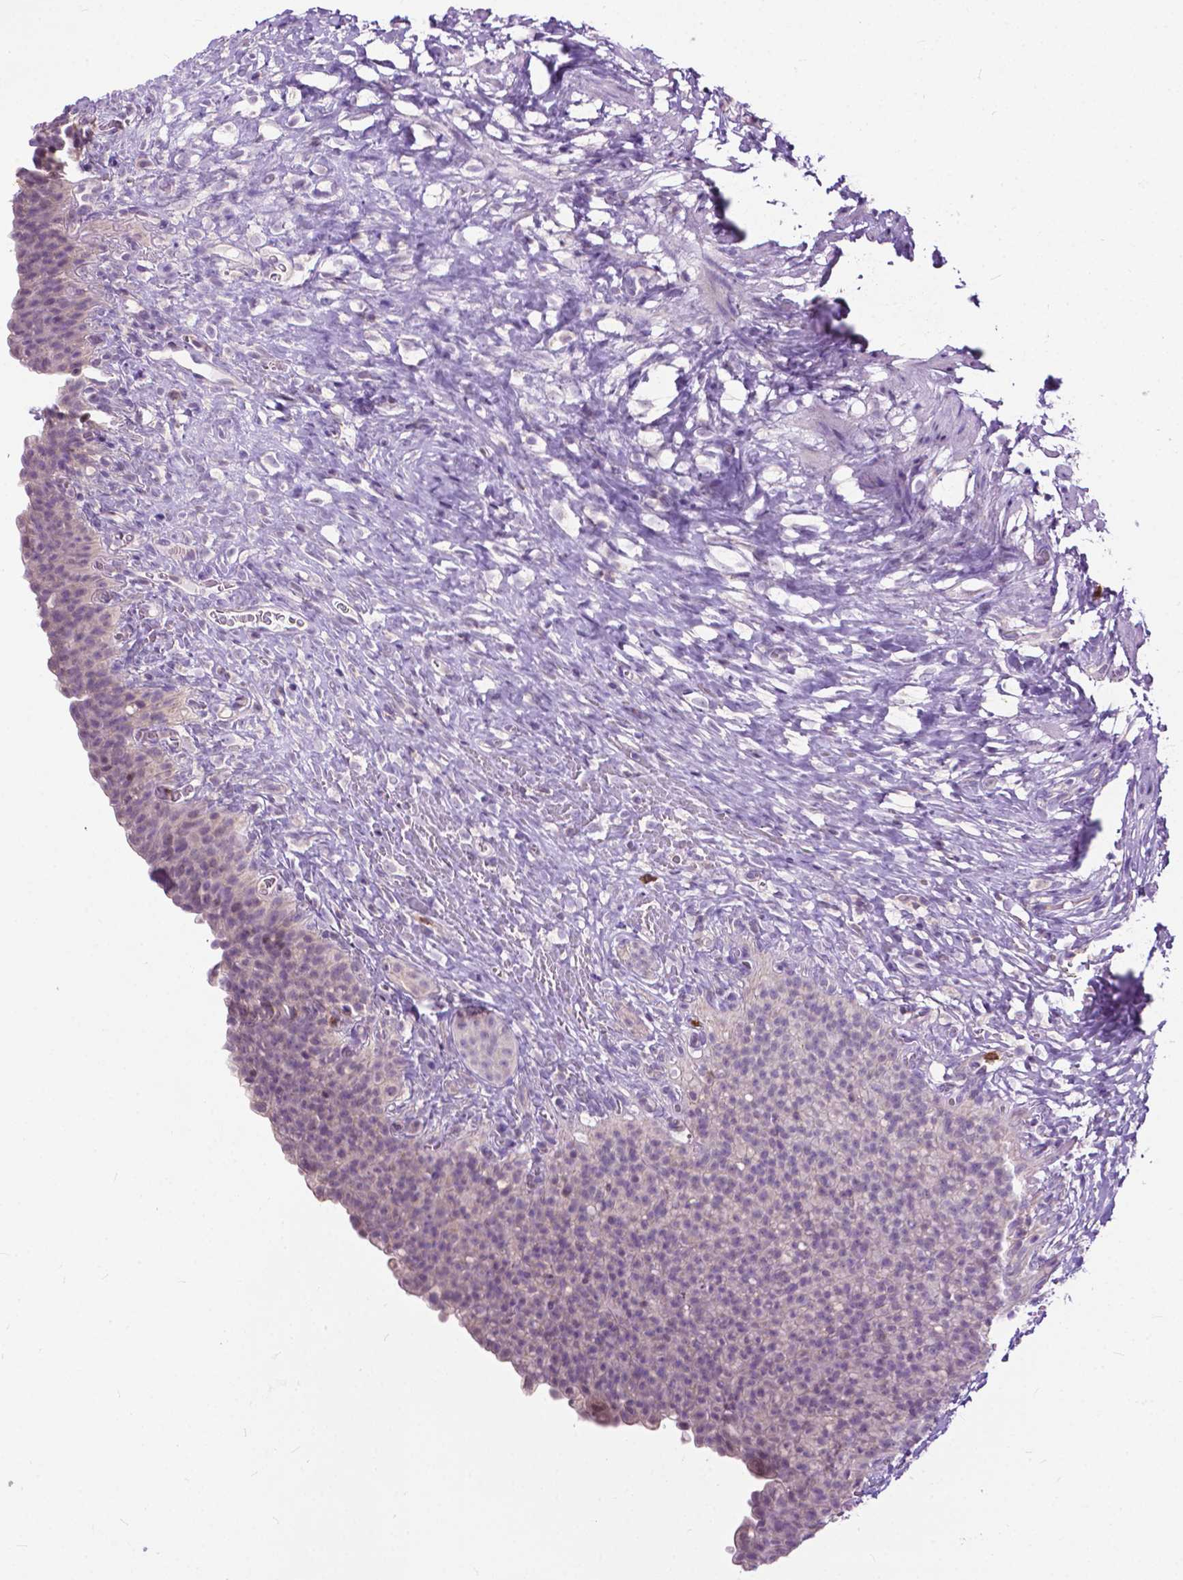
{"staining": {"intensity": "negative", "quantity": "none", "location": "none"}, "tissue": "urinary bladder", "cell_type": "Urothelial cells", "image_type": "normal", "snomed": [{"axis": "morphology", "description": "Normal tissue, NOS"}, {"axis": "topography", "description": "Urinary bladder"}, {"axis": "topography", "description": "Prostate"}], "caption": "The photomicrograph reveals no staining of urothelial cells in normal urinary bladder.", "gene": "TTC9B", "patient": {"sex": "male", "age": 76}}